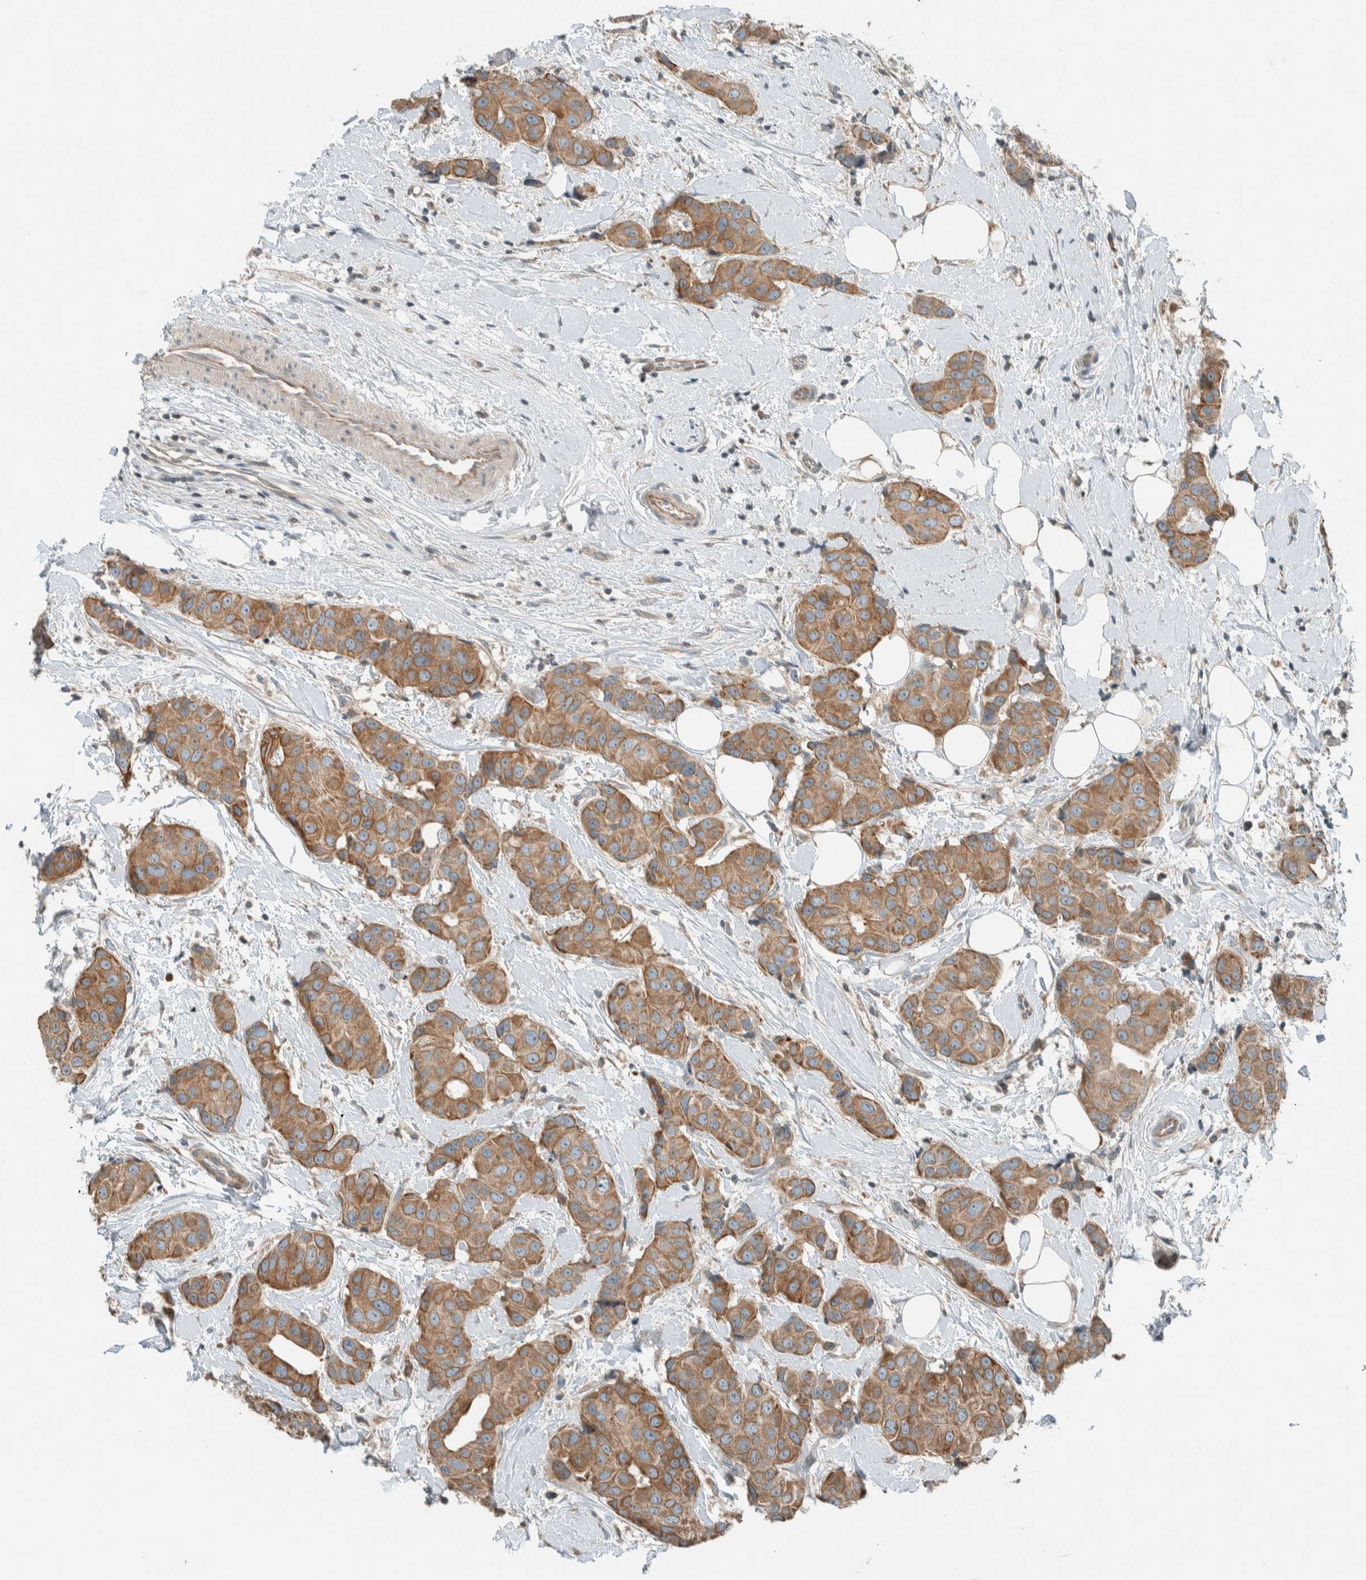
{"staining": {"intensity": "moderate", "quantity": ">75%", "location": "cytoplasmic/membranous"}, "tissue": "breast cancer", "cell_type": "Tumor cells", "image_type": "cancer", "snomed": [{"axis": "morphology", "description": "Normal tissue, NOS"}, {"axis": "morphology", "description": "Duct carcinoma"}, {"axis": "topography", "description": "Breast"}], "caption": "A brown stain labels moderate cytoplasmic/membranous positivity of a protein in human breast cancer tumor cells.", "gene": "SEL1L", "patient": {"sex": "female", "age": 39}}